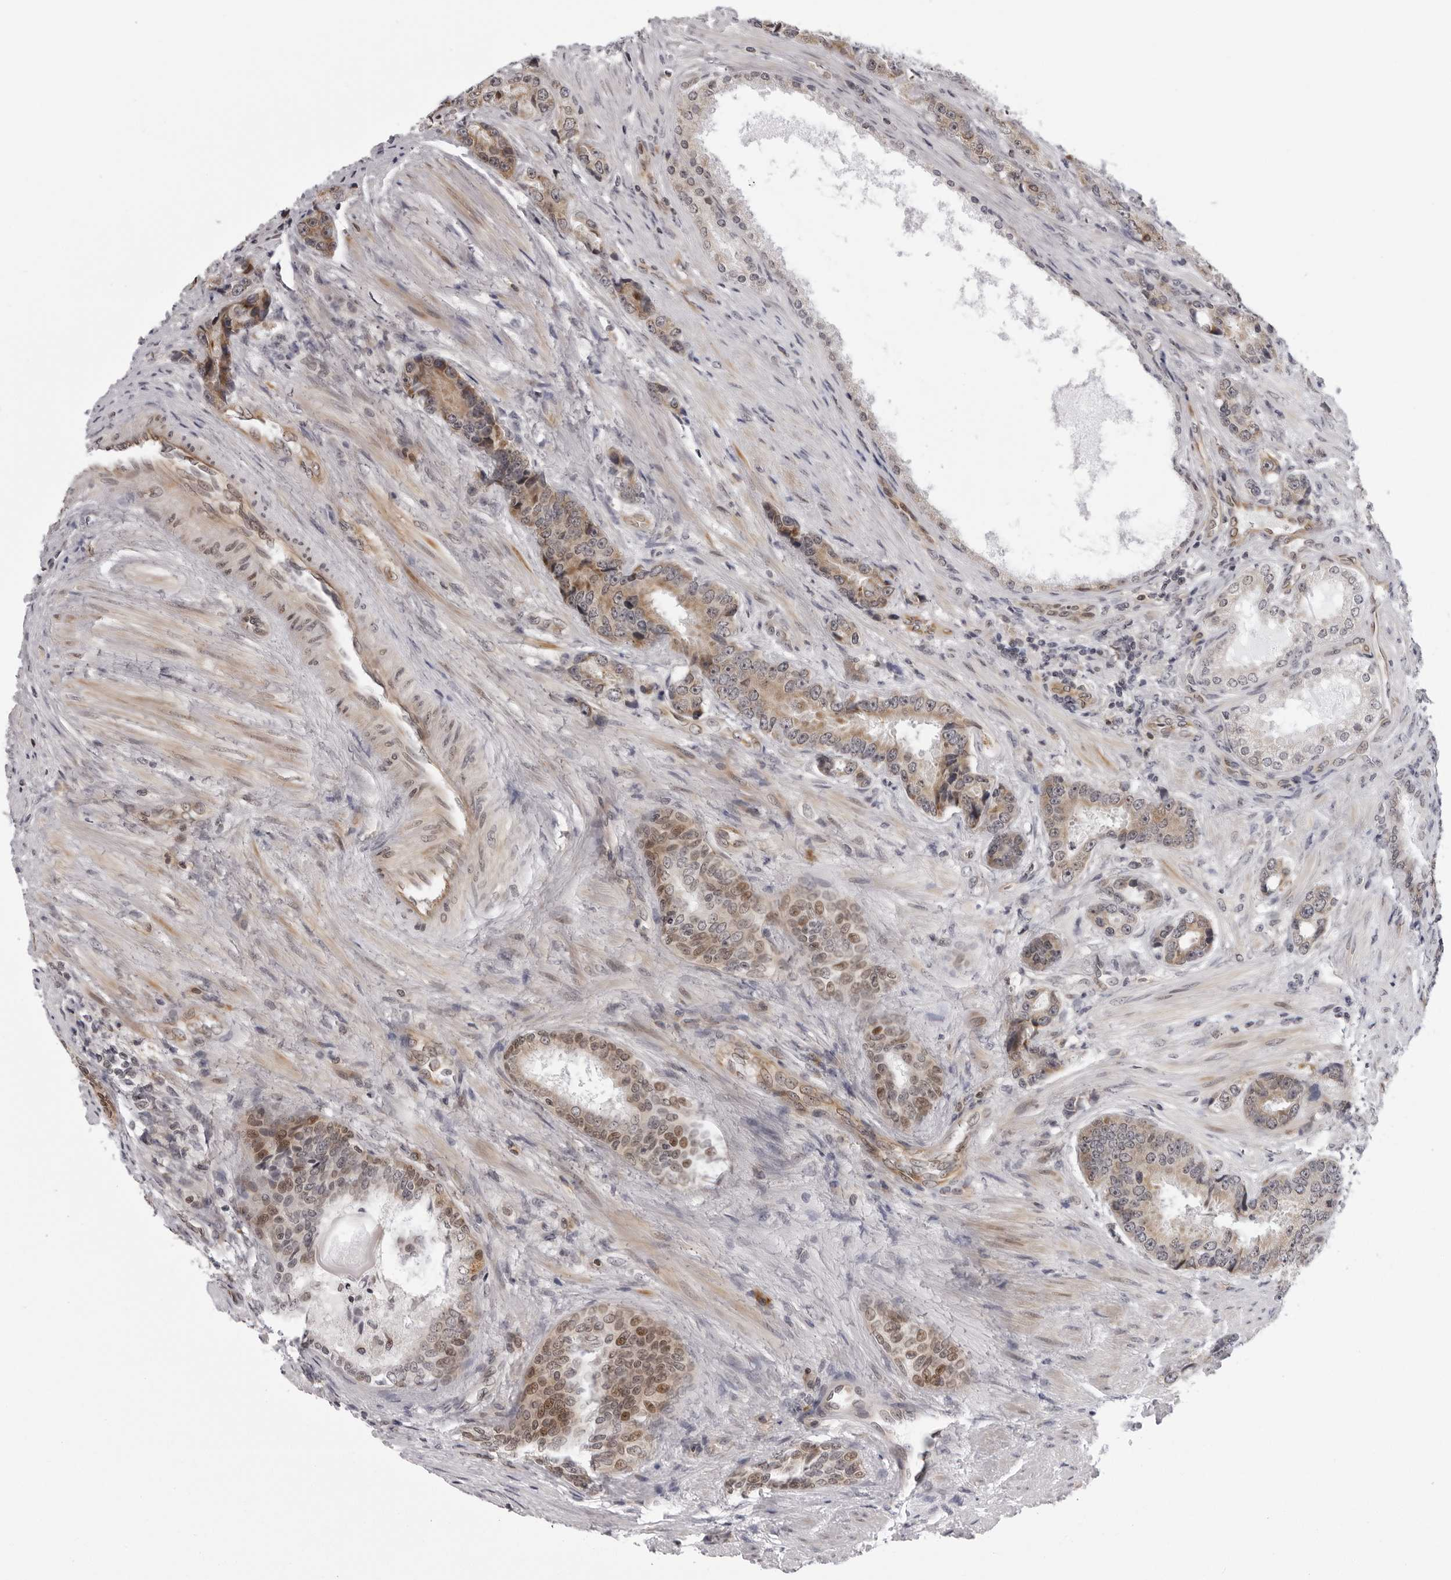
{"staining": {"intensity": "moderate", "quantity": "25%-75%", "location": "cytoplasmic/membranous,nuclear"}, "tissue": "prostate cancer", "cell_type": "Tumor cells", "image_type": "cancer", "snomed": [{"axis": "morphology", "description": "Adenocarcinoma, High grade"}, {"axis": "topography", "description": "Prostate"}], "caption": "Immunohistochemical staining of human high-grade adenocarcinoma (prostate) displays medium levels of moderate cytoplasmic/membranous and nuclear protein staining in about 25%-75% of tumor cells.", "gene": "GCSAML", "patient": {"sex": "male", "age": 60}}